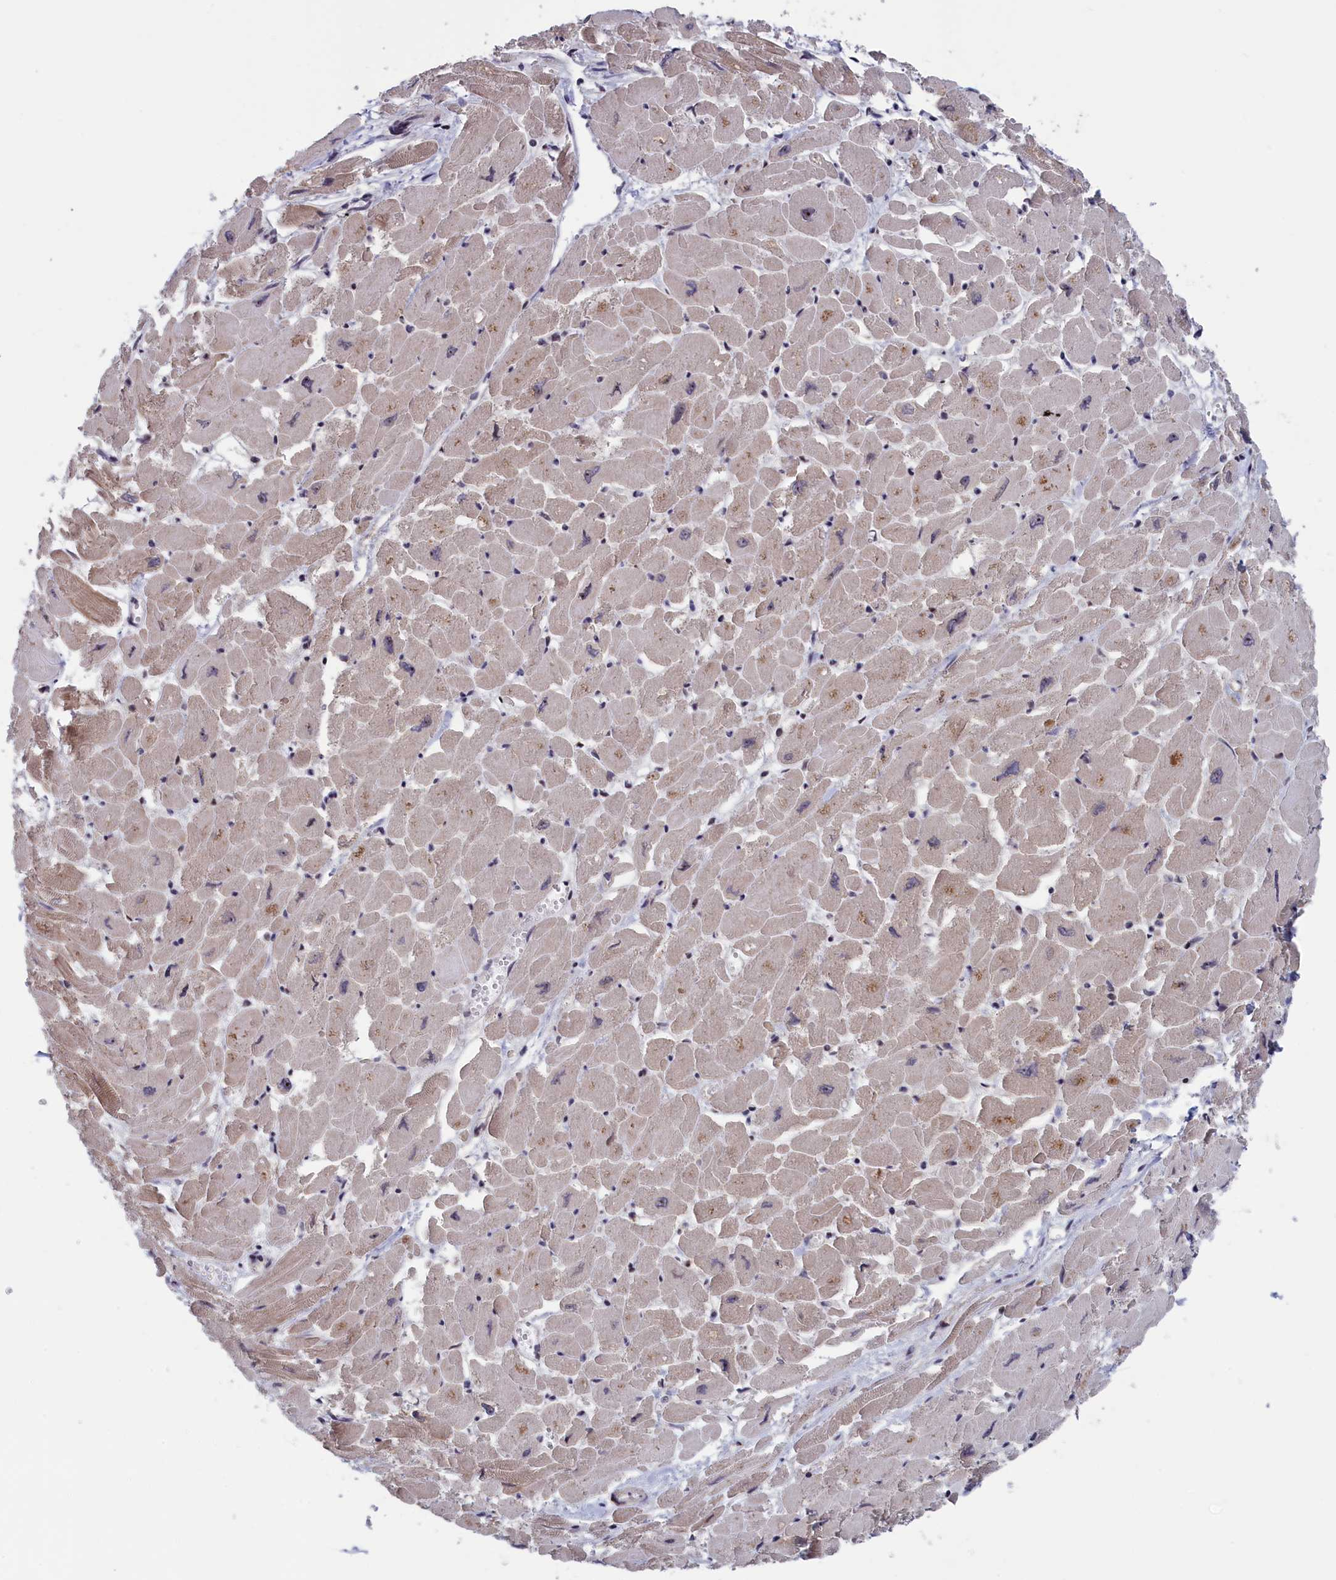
{"staining": {"intensity": "moderate", "quantity": "<25%", "location": "cytoplasmic/membranous"}, "tissue": "heart muscle", "cell_type": "Cardiomyocytes", "image_type": "normal", "snomed": [{"axis": "morphology", "description": "Normal tissue, NOS"}, {"axis": "topography", "description": "Heart"}], "caption": "Benign heart muscle was stained to show a protein in brown. There is low levels of moderate cytoplasmic/membranous staining in approximately <25% of cardiomyocytes.", "gene": "PPAN", "patient": {"sex": "male", "age": 54}}